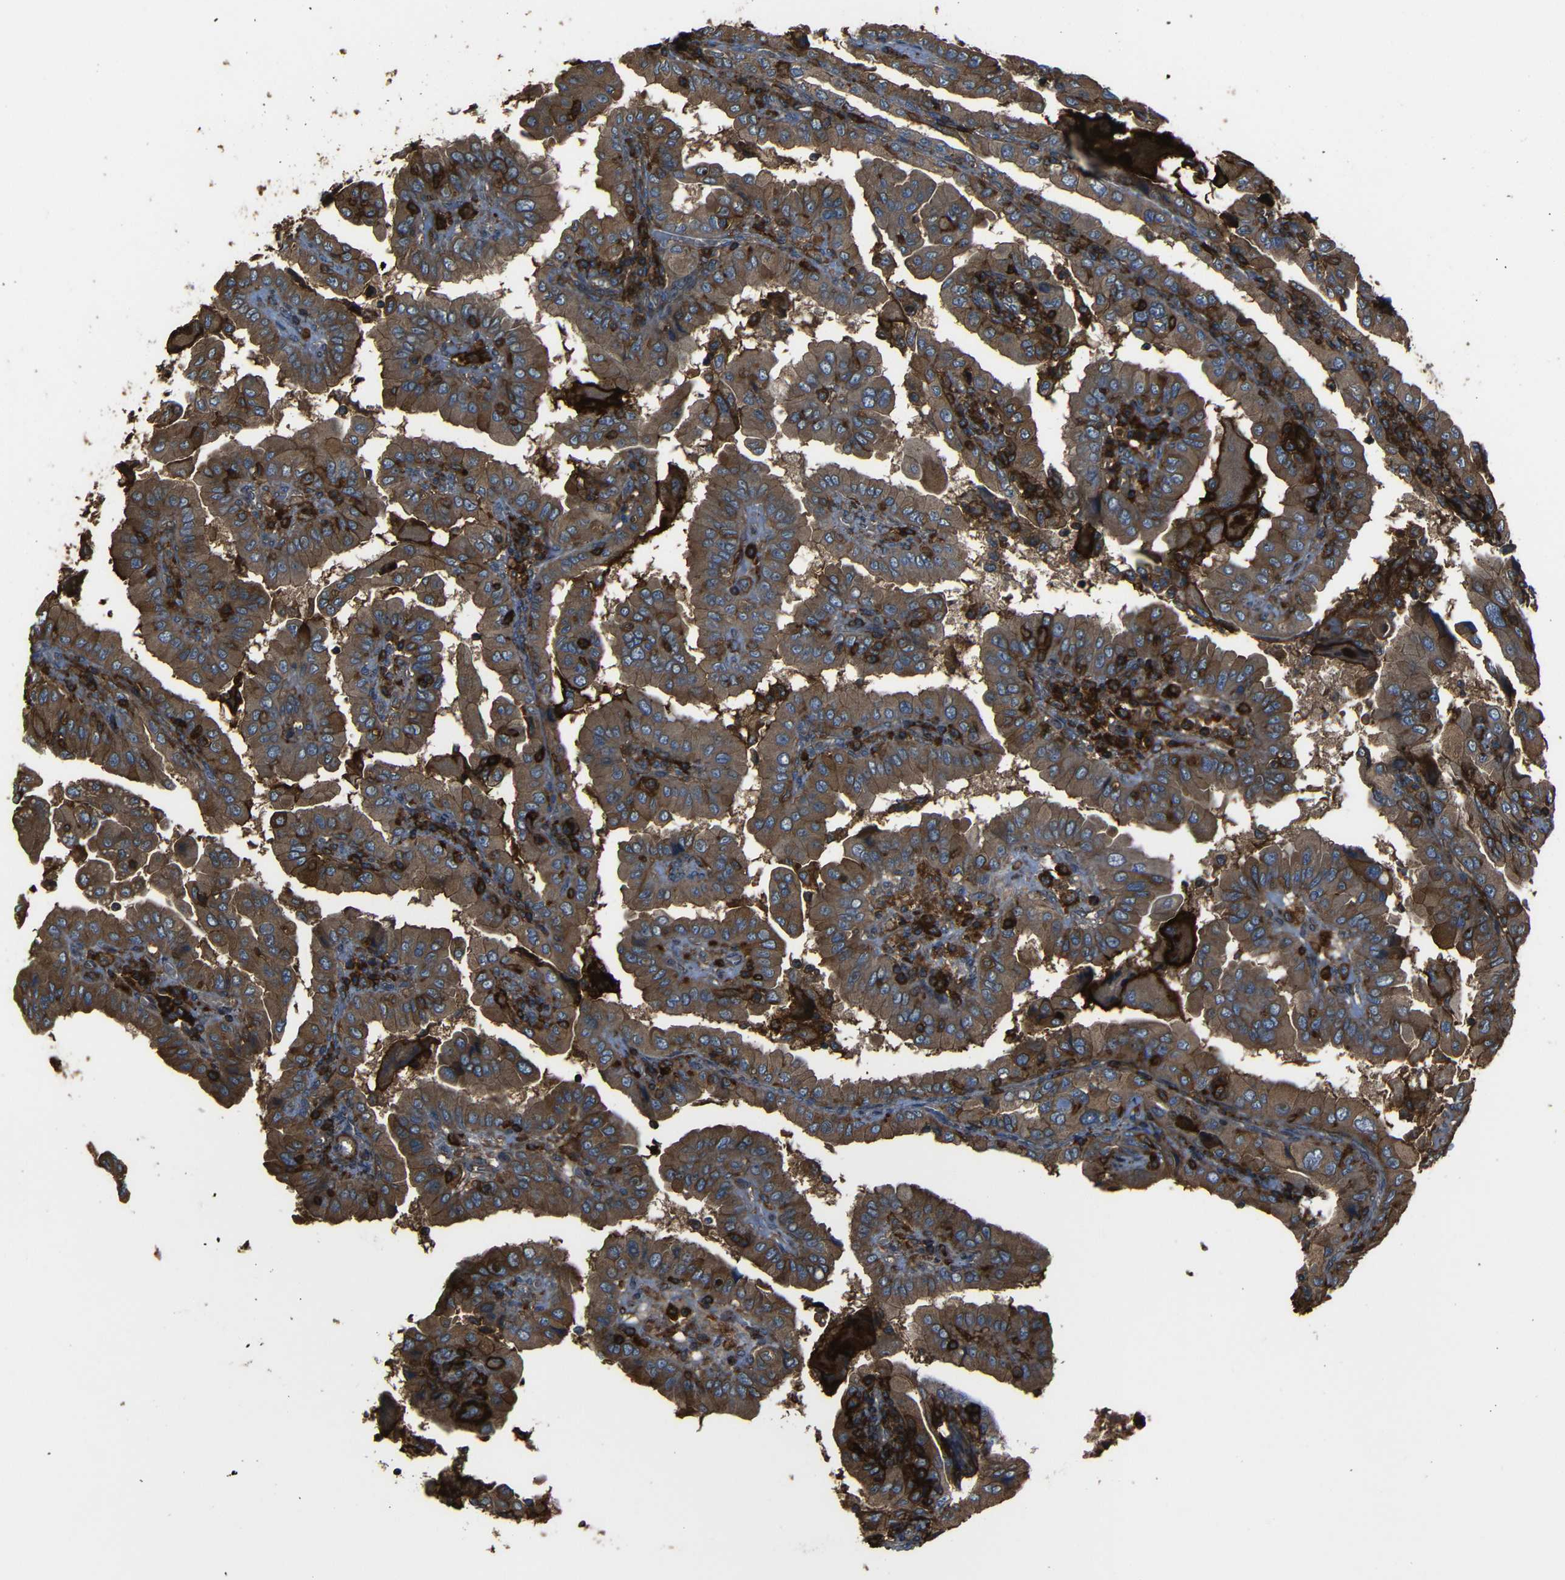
{"staining": {"intensity": "moderate", "quantity": ">75%", "location": "cytoplasmic/membranous"}, "tissue": "thyroid cancer", "cell_type": "Tumor cells", "image_type": "cancer", "snomed": [{"axis": "morphology", "description": "Papillary adenocarcinoma, NOS"}, {"axis": "topography", "description": "Thyroid gland"}], "caption": "The micrograph exhibits staining of thyroid cancer (papillary adenocarcinoma), revealing moderate cytoplasmic/membranous protein staining (brown color) within tumor cells.", "gene": "ADGRE5", "patient": {"sex": "male", "age": 33}}